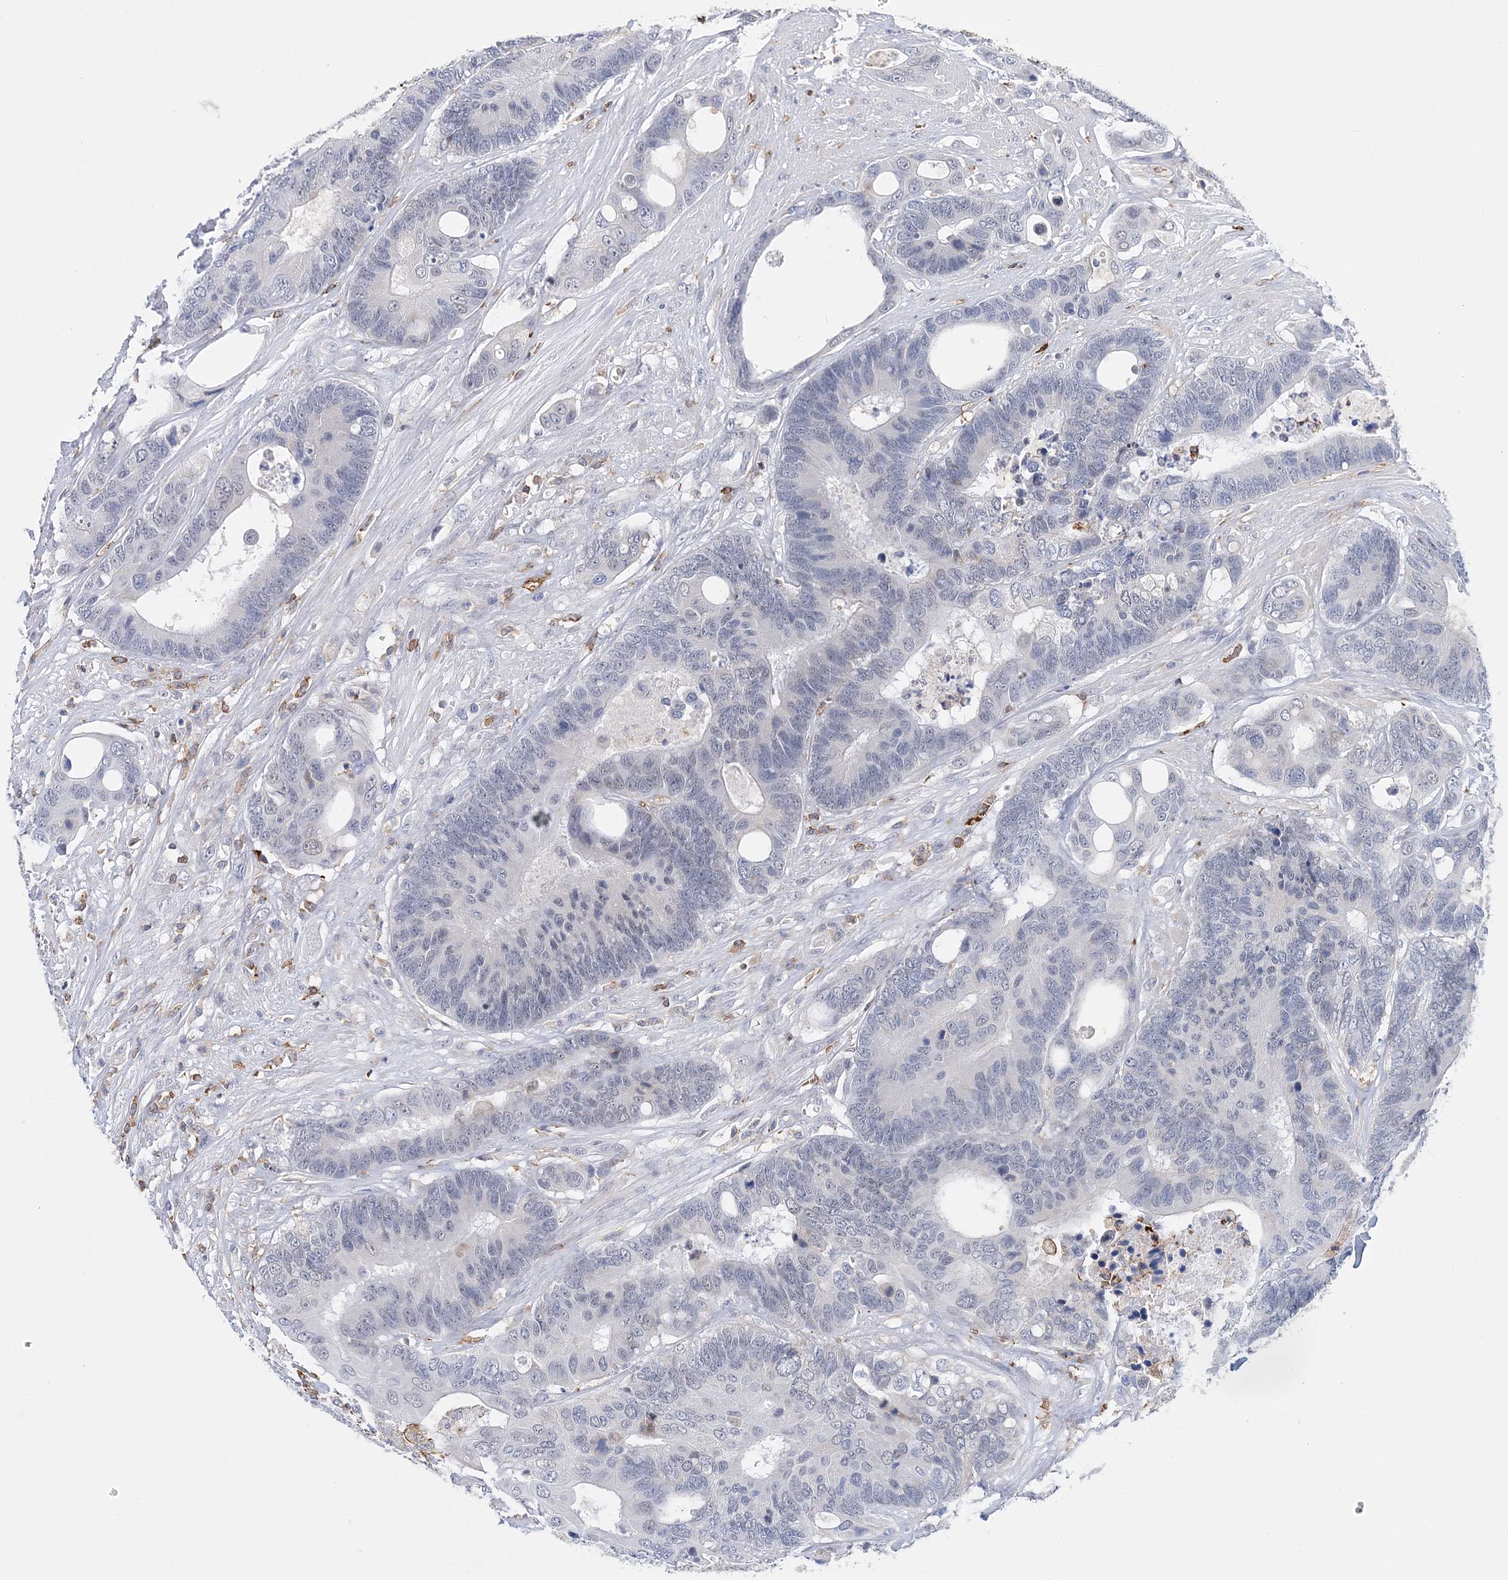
{"staining": {"intensity": "negative", "quantity": "none", "location": "none"}, "tissue": "colorectal cancer", "cell_type": "Tumor cells", "image_type": "cancer", "snomed": [{"axis": "morphology", "description": "Adenocarcinoma, NOS"}, {"axis": "topography", "description": "Rectum"}], "caption": "Tumor cells are negative for protein expression in human colorectal cancer. The staining is performed using DAB (3,3'-diaminobenzidine) brown chromogen with nuclei counter-stained in using hematoxylin.", "gene": "PRMT9", "patient": {"sex": "male", "age": 55}}